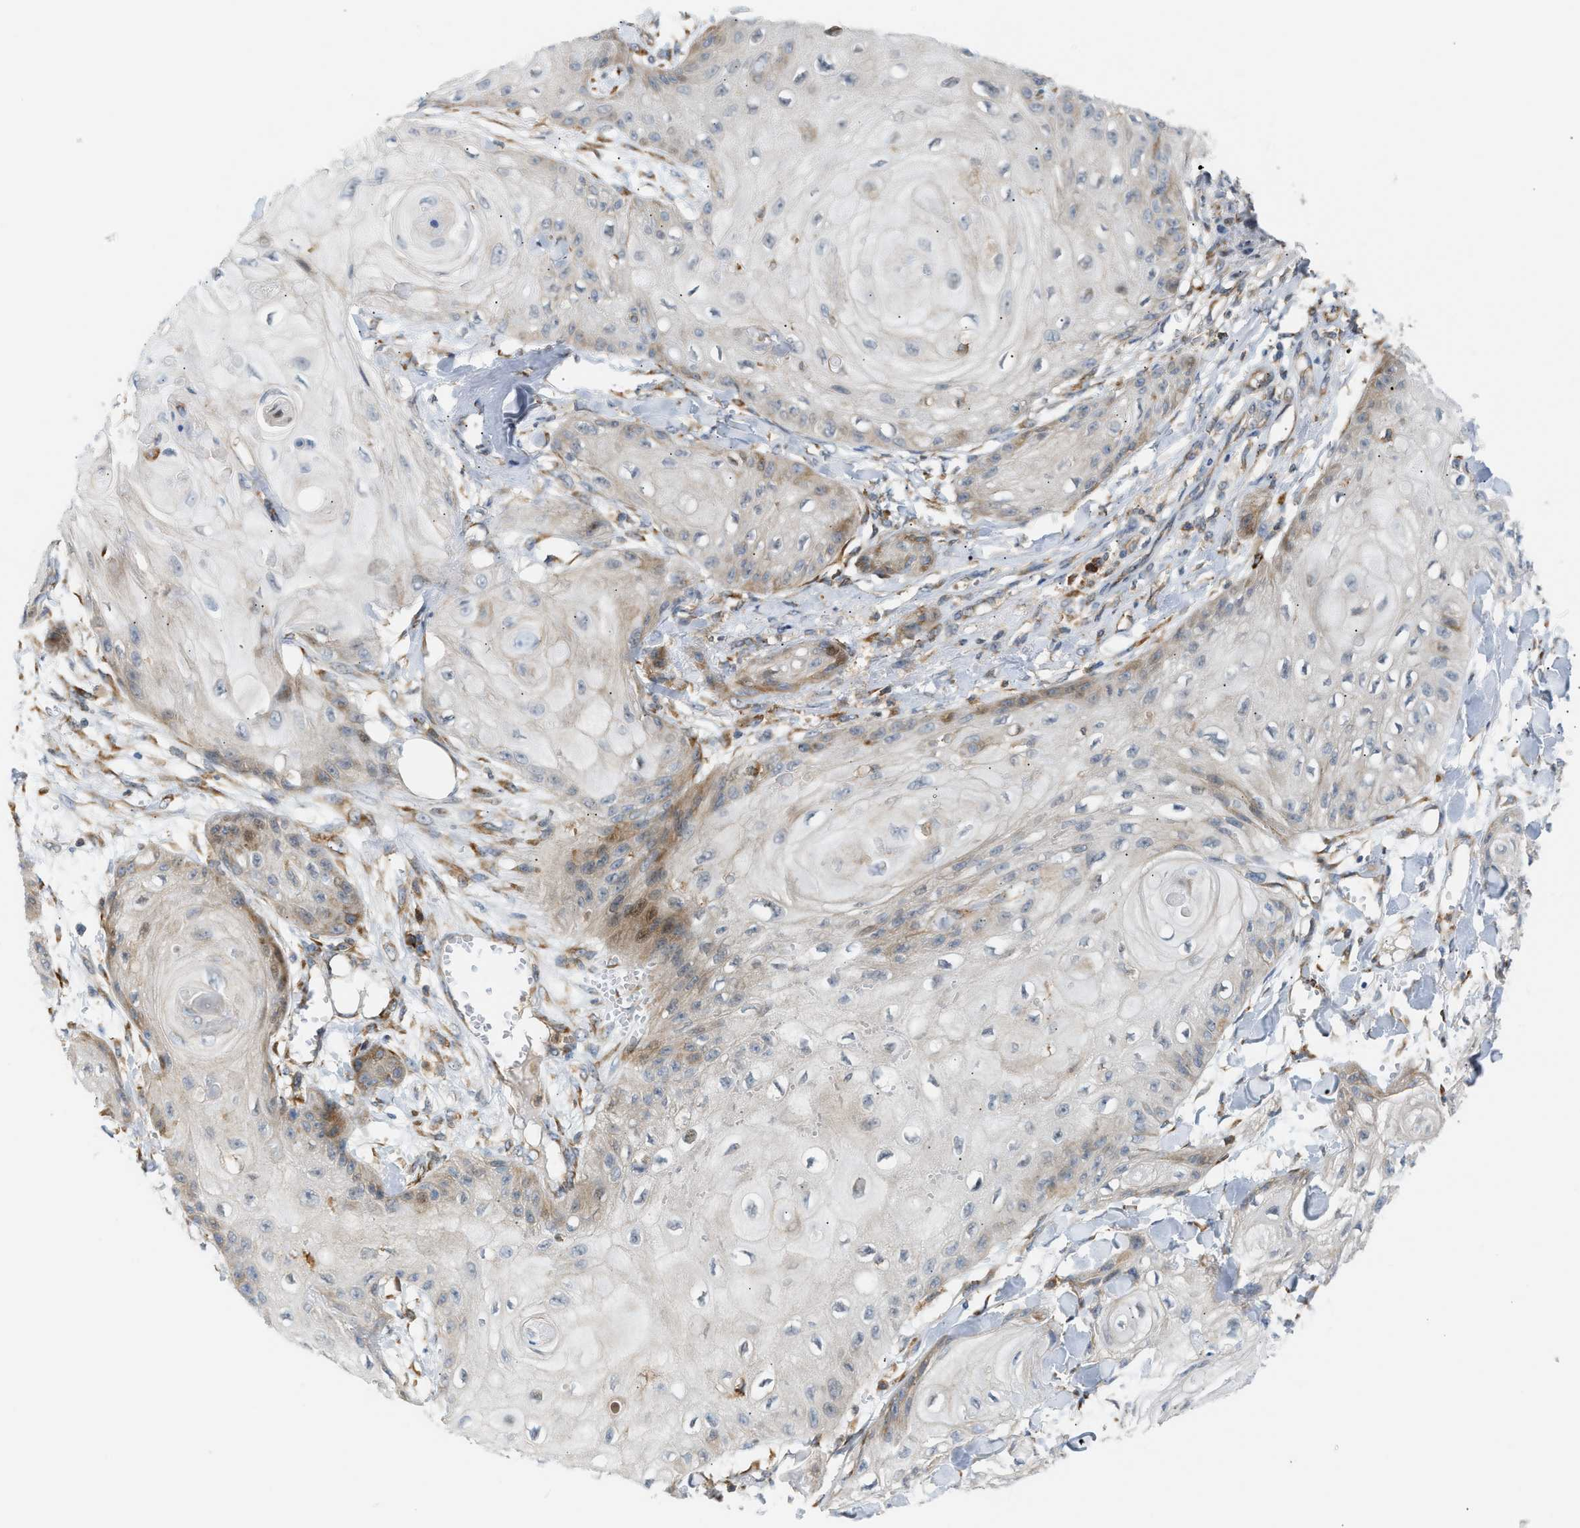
{"staining": {"intensity": "weak", "quantity": "<25%", "location": "cytoplasmic/membranous"}, "tissue": "skin cancer", "cell_type": "Tumor cells", "image_type": "cancer", "snomed": [{"axis": "morphology", "description": "Squamous cell carcinoma, NOS"}, {"axis": "topography", "description": "Skin"}], "caption": "DAB immunohistochemical staining of skin cancer exhibits no significant expression in tumor cells.", "gene": "PLCG2", "patient": {"sex": "male", "age": 74}}